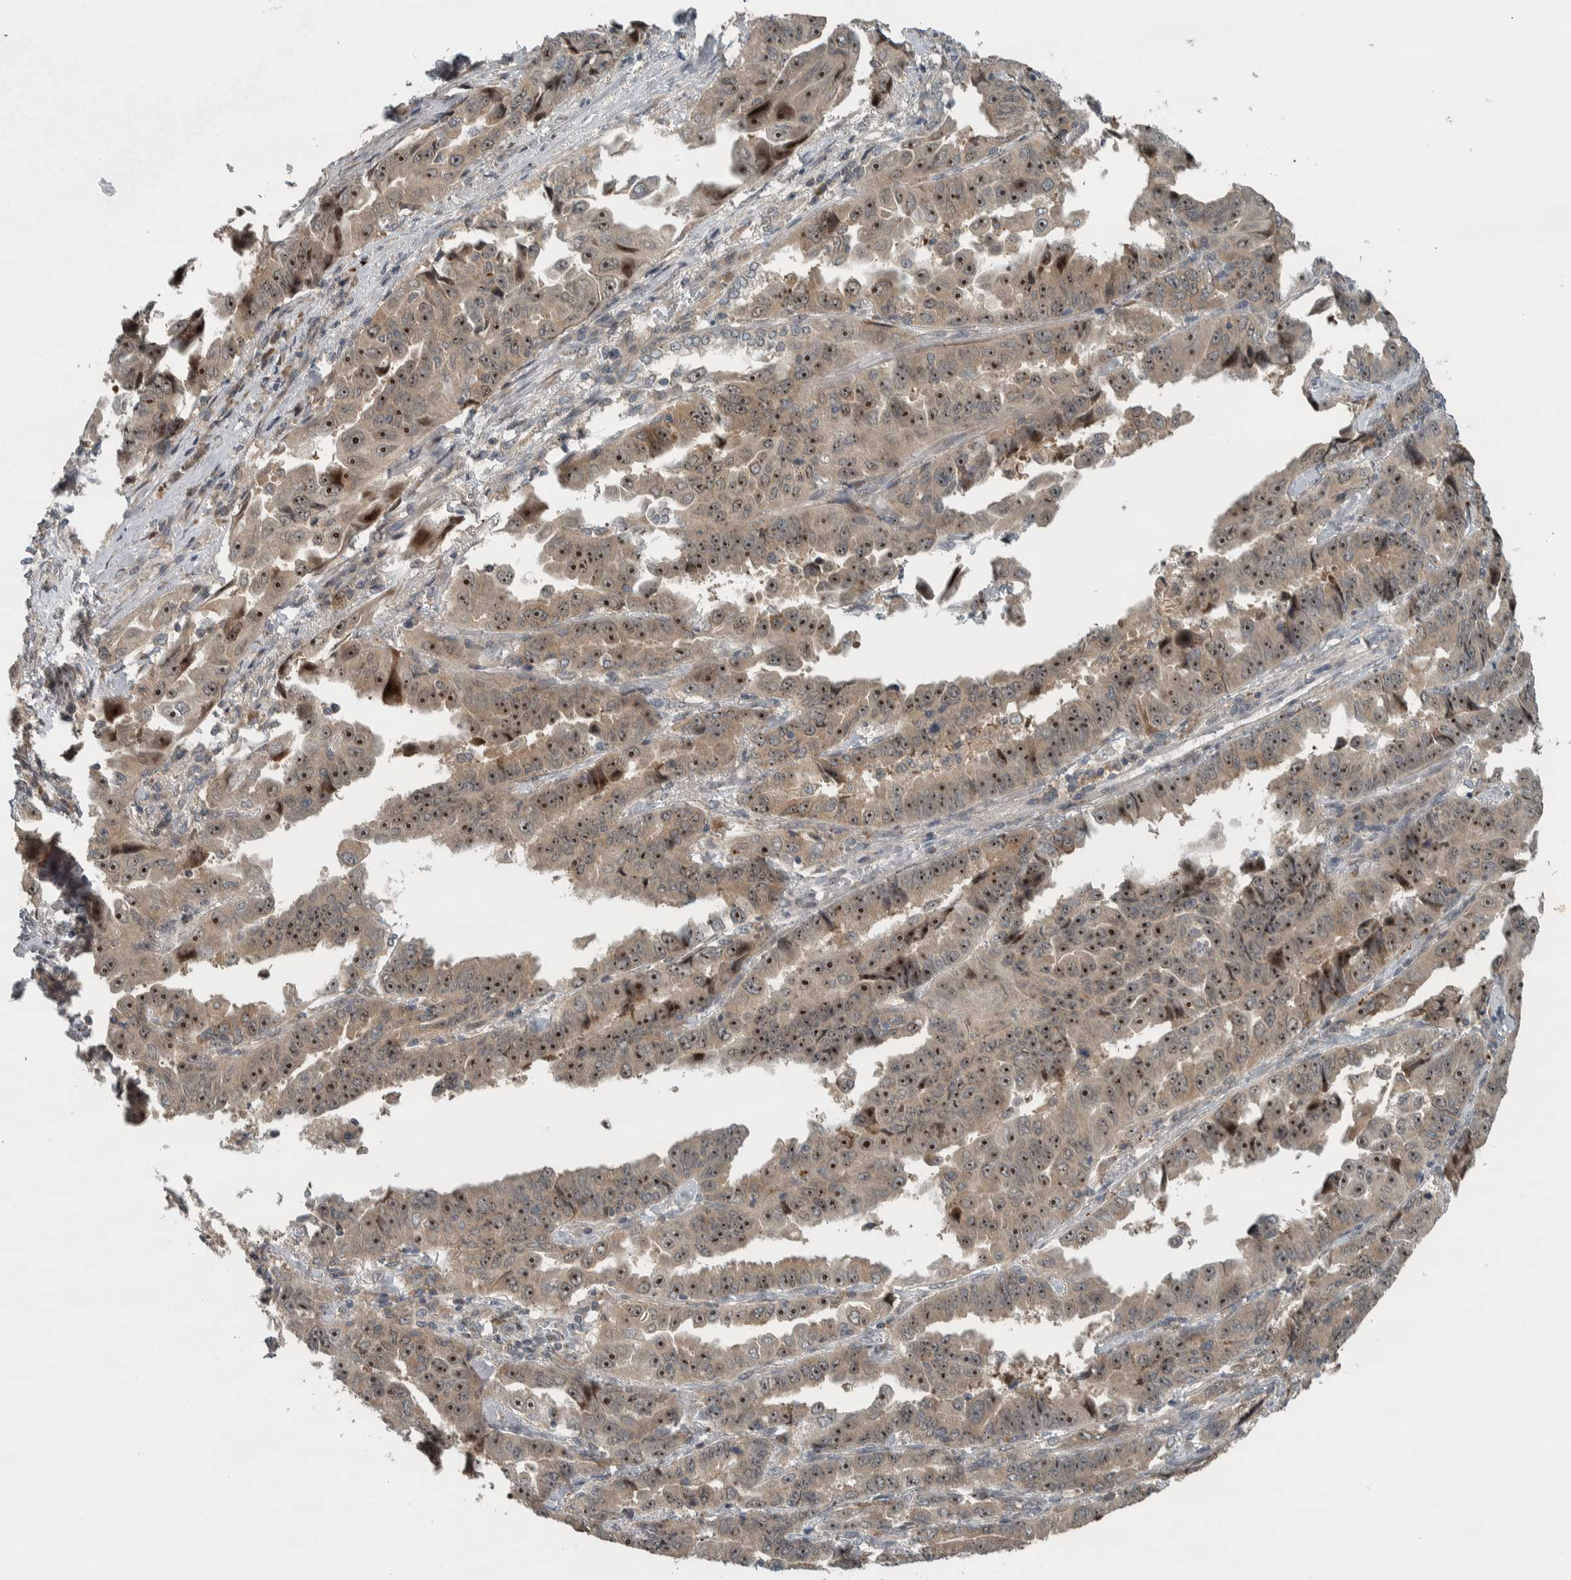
{"staining": {"intensity": "moderate", "quantity": ">75%", "location": "nuclear"}, "tissue": "lung cancer", "cell_type": "Tumor cells", "image_type": "cancer", "snomed": [{"axis": "morphology", "description": "Adenocarcinoma, NOS"}, {"axis": "topography", "description": "Lung"}], "caption": "Immunohistochemistry (IHC) of lung cancer displays medium levels of moderate nuclear staining in about >75% of tumor cells. The staining was performed using DAB (3,3'-diaminobenzidine) to visualize the protein expression in brown, while the nuclei were stained in blue with hematoxylin (Magnification: 20x).", "gene": "XPO5", "patient": {"sex": "female", "age": 51}}